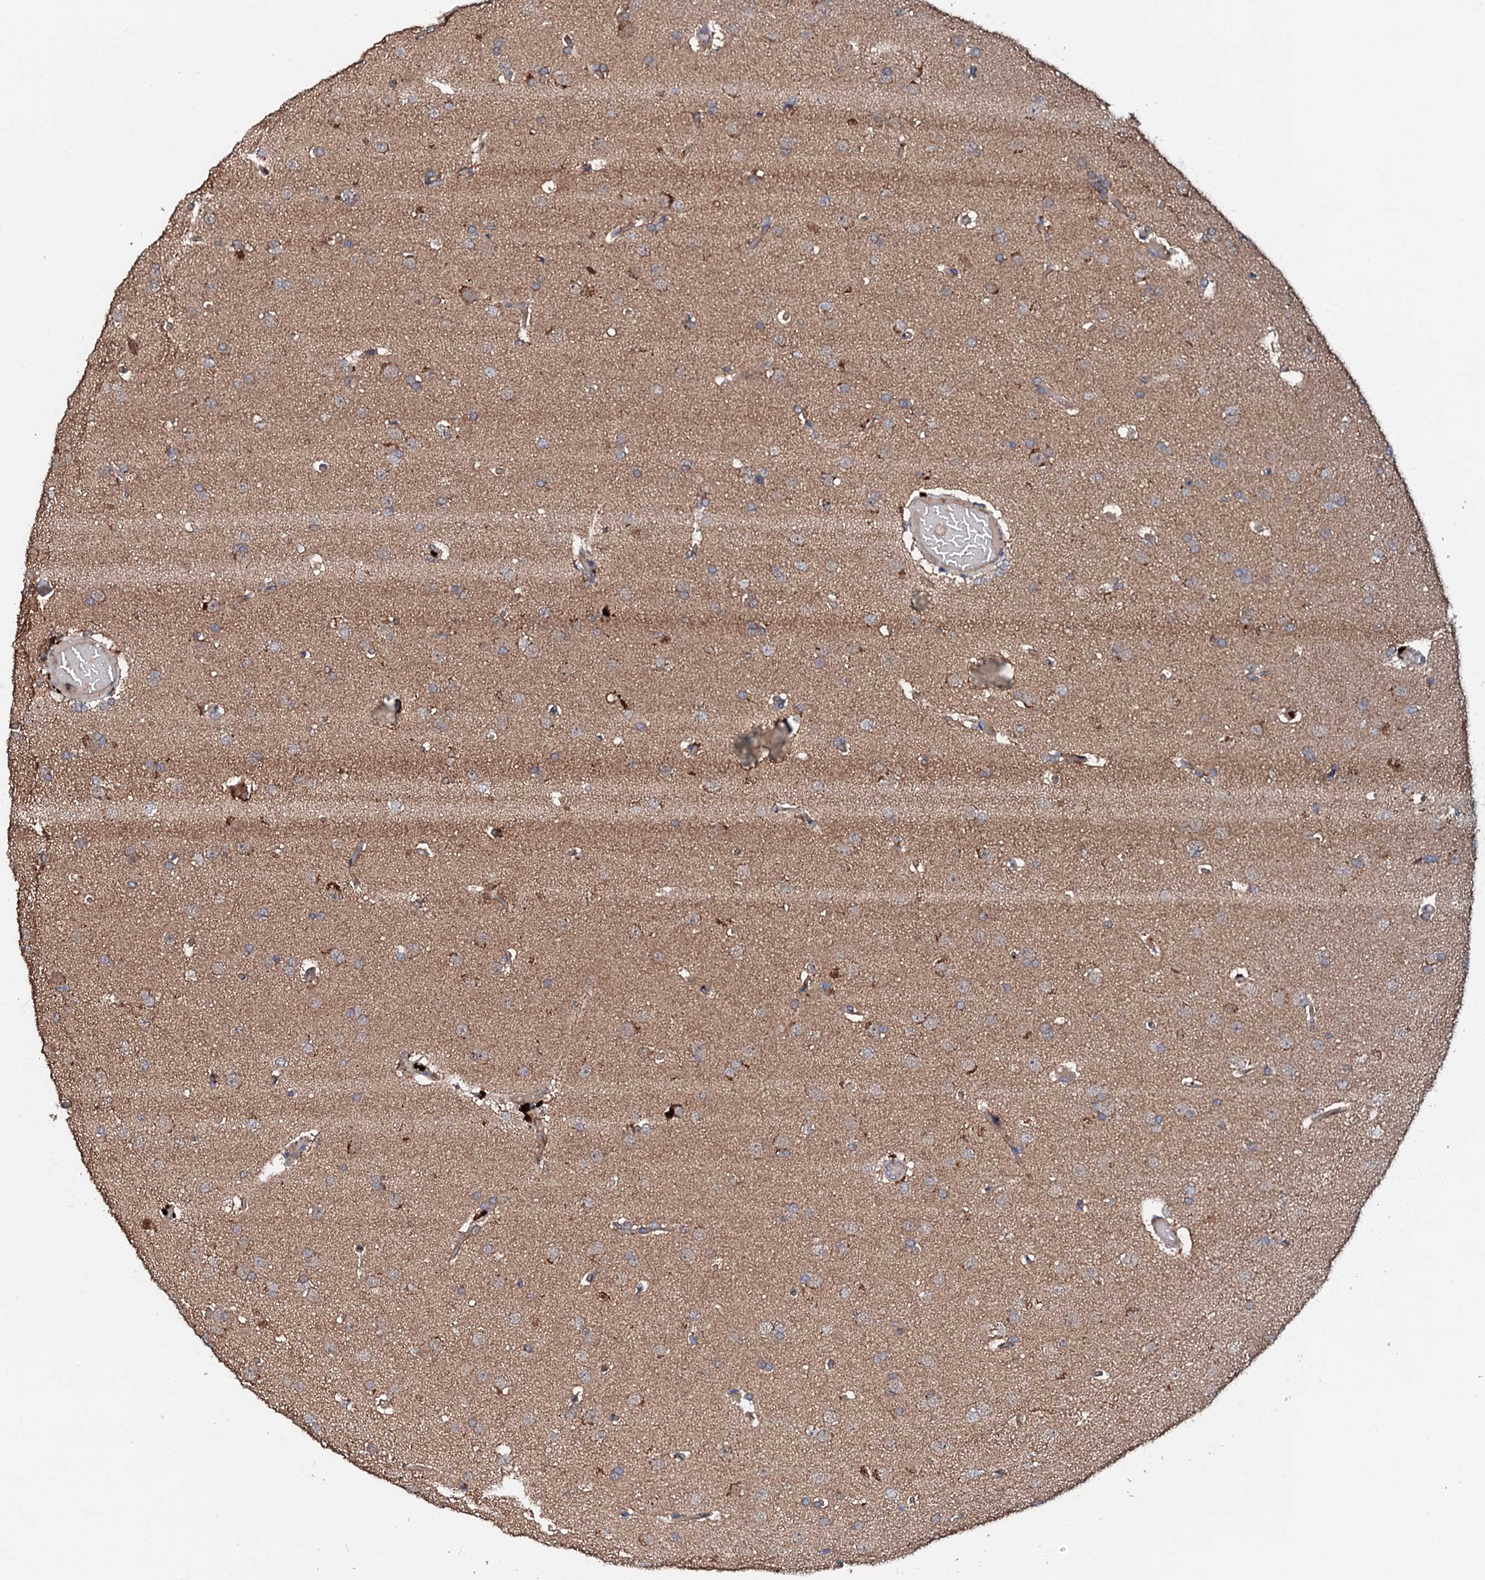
{"staining": {"intensity": "moderate", "quantity": ">75%", "location": "cytoplasmic/membranous"}, "tissue": "glioma", "cell_type": "Tumor cells", "image_type": "cancer", "snomed": [{"axis": "morphology", "description": "Glioma, malignant, High grade"}, {"axis": "topography", "description": "Cerebral cortex"}], "caption": "Tumor cells show medium levels of moderate cytoplasmic/membranous positivity in approximately >75% of cells in glioma.", "gene": "EXTL1", "patient": {"sex": "female", "age": 36}}